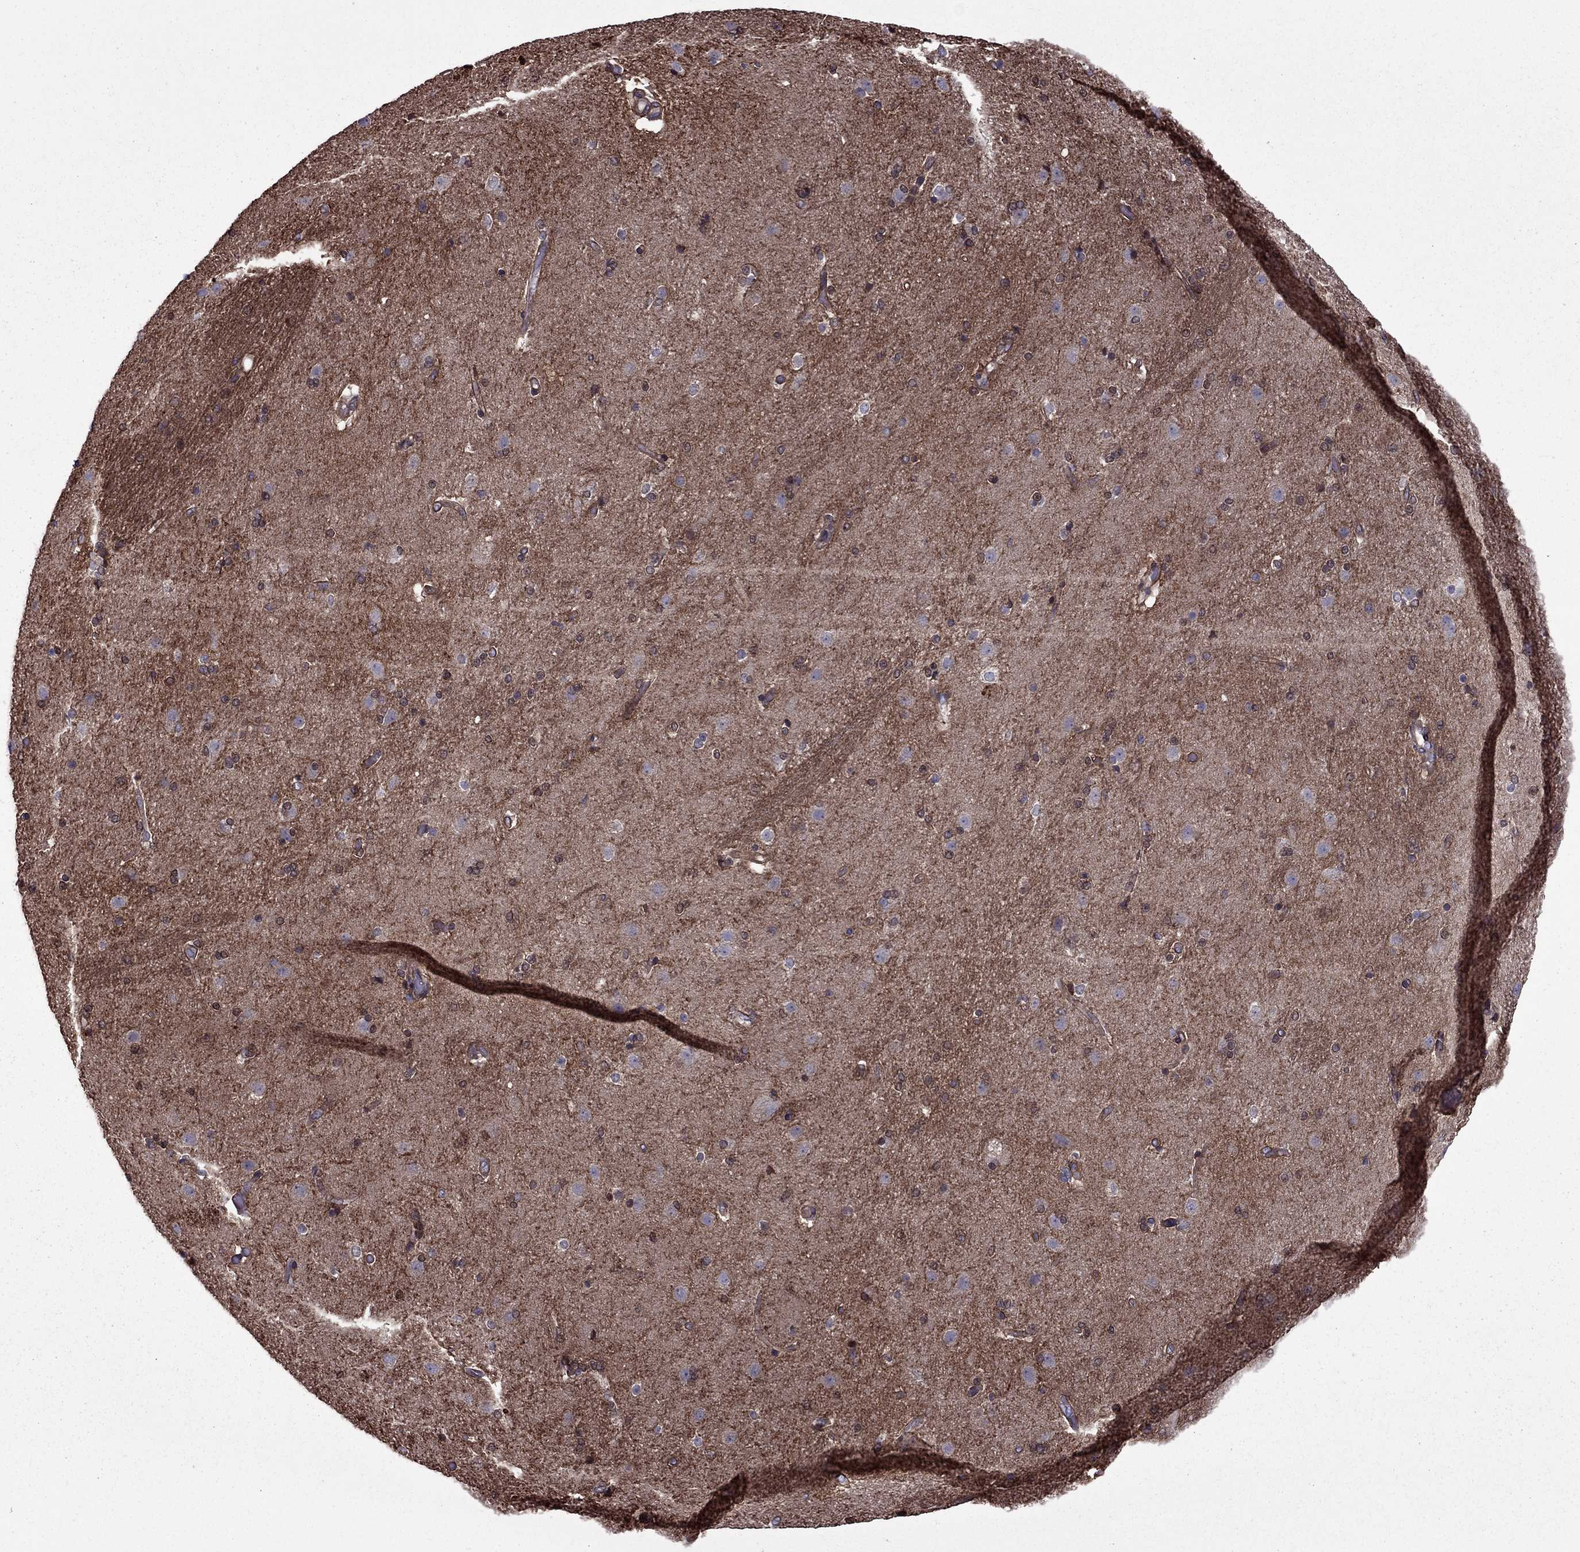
{"staining": {"intensity": "negative", "quantity": "none", "location": "none"}, "tissue": "caudate", "cell_type": "Glial cells", "image_type": "normal", "snomed": [{"axis": "morphology", "description": "Normal tissue, NOS"}, {"axis": "topography", "description": "Lateral ventricle wall"}], "caption": "This image is of unremarkable caudate stained with immunohistochemistry (IHC) to label a protein in brown with the nuclei are counter-stained blue. There is no expression in glial cells. (Brightfield microscopy of DAB immunohistochemistry (IHC) at high magnification).", "gene": "ITGB1", "patient": {"sex": "male", "age": 54}}